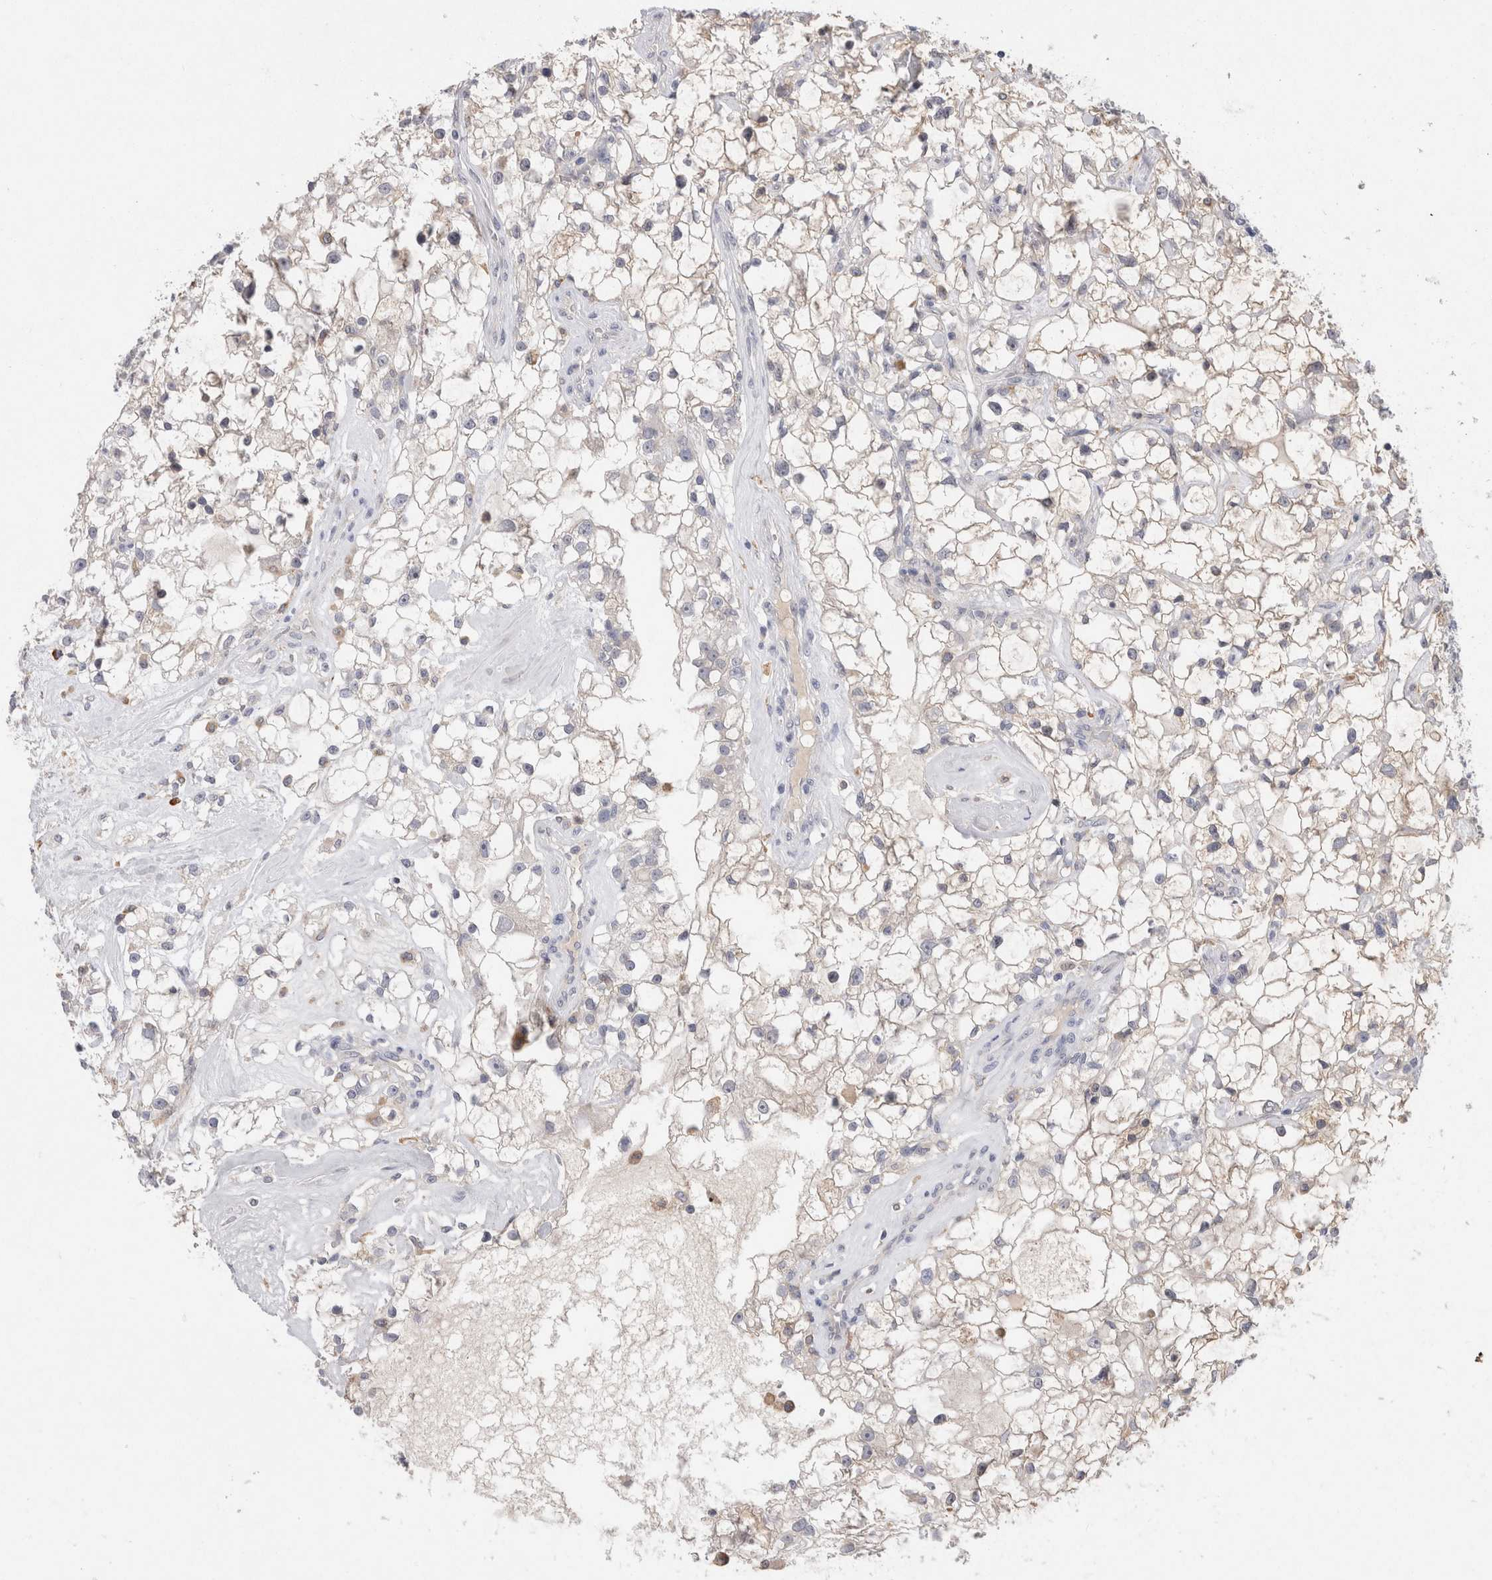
{"staining": {"intensity": "negative", "quantity": "none", "location": "none"}, "tissue": "renal cancer", "cell_type": "Tumor cells", "image_type": "cancer", "snomed": [{"axis": "morphology", "description": "Adenocarcinoma, NOS"}, {"axis": "topography", "description": "Kidney"}], "caption": "Immunohistochemistry micrograph of neoplastic tissue: human renal cancer stained with DAB (3,3'-diaminobenzidine) shows no significant protein expression in tumor cells.", "gene": "VSIG4", "patient": {"sex": "female", "age": 60}}